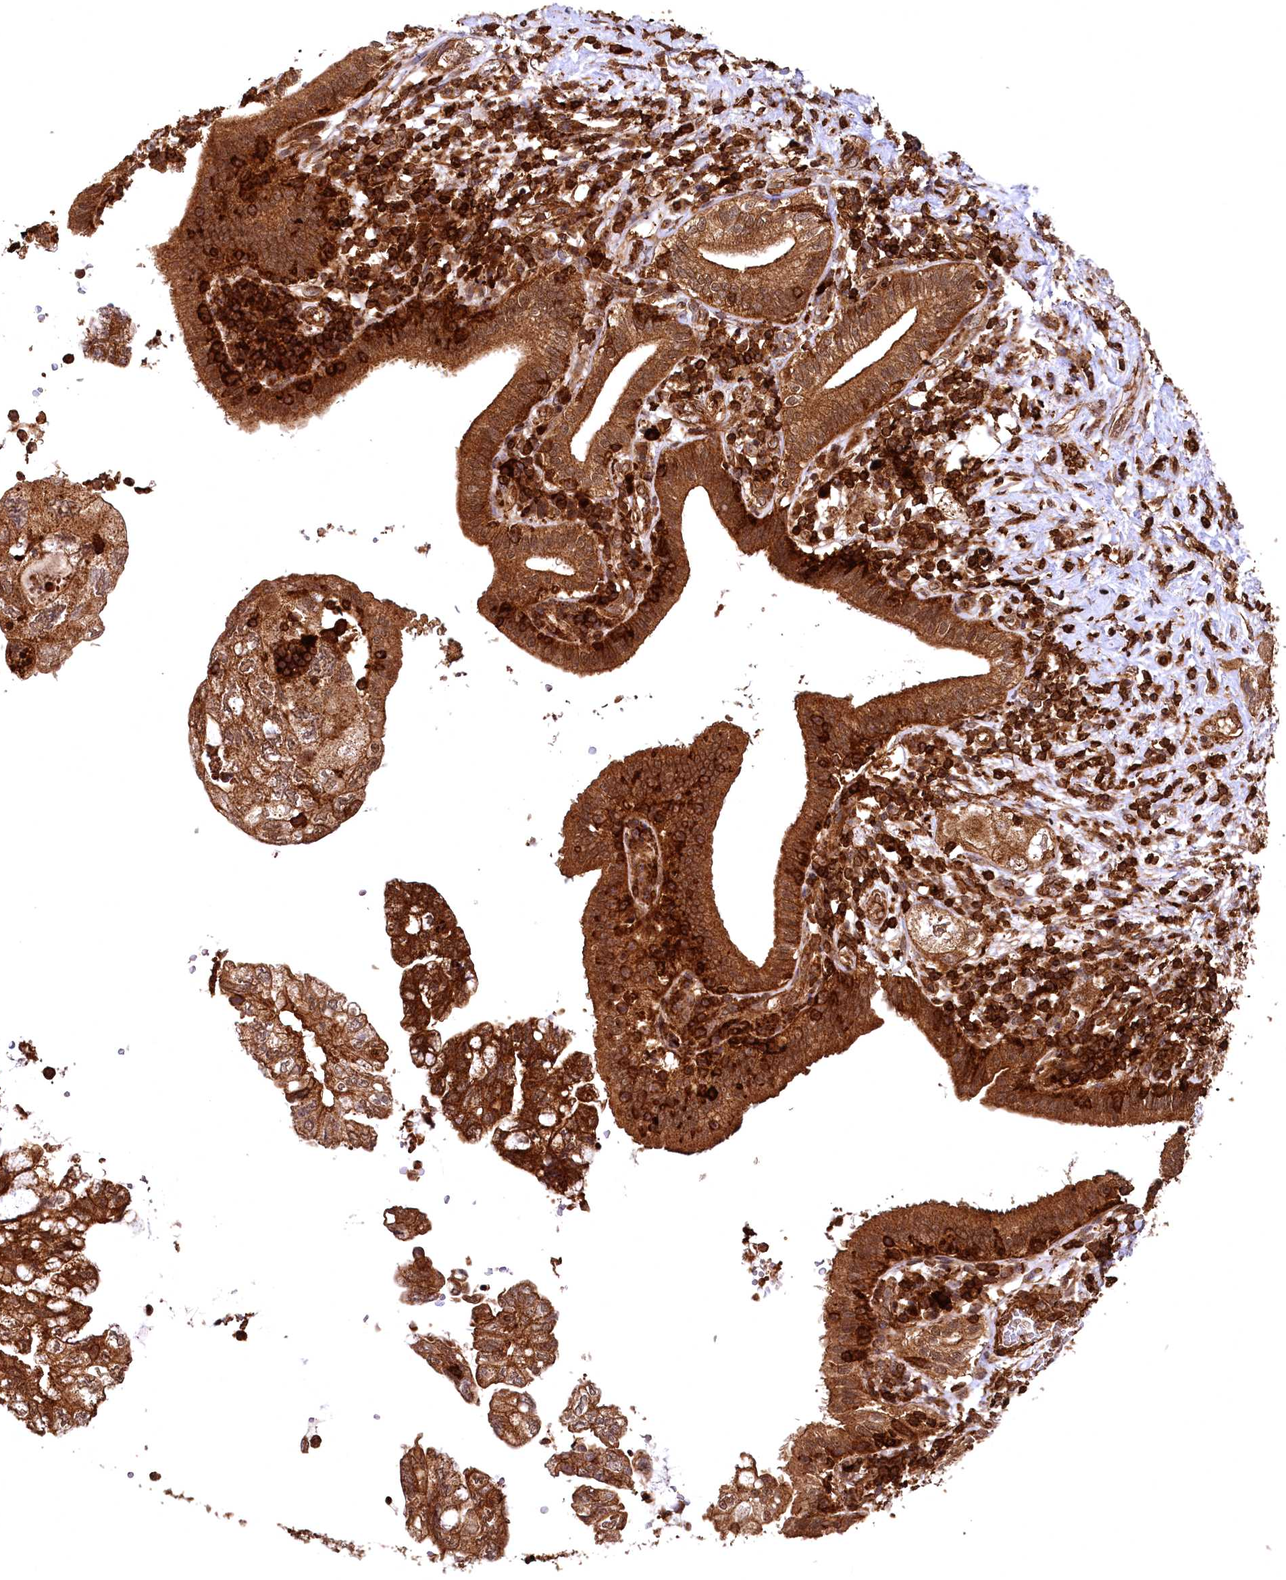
{"staining": {"intensity": "moderate", "quantity": ">75%", "location": "cytoplasmic/membranous"}, "tissue": "pancreatic cancer", "cell_type": "Tumor cells", "image_type": "cancer", "snomed": [{"axis": "morphology", "description": "Adenocarcinoma, NOS"}, {"axis": "topography", "description": "Pancreas"}], "caption": "Immunohistochemistry micrograph of neoplastic tissue: human adenocarcinoma (pancreatic) stained using IHC reveals medium levels of moderate protein expression localized specifically in the cytoplasmic/membranous of tumor cells, appearing as a cytoplasmic/membranous brown color.", "gene": "STUB1", "patient": {"sex": "female", "age": 73}}